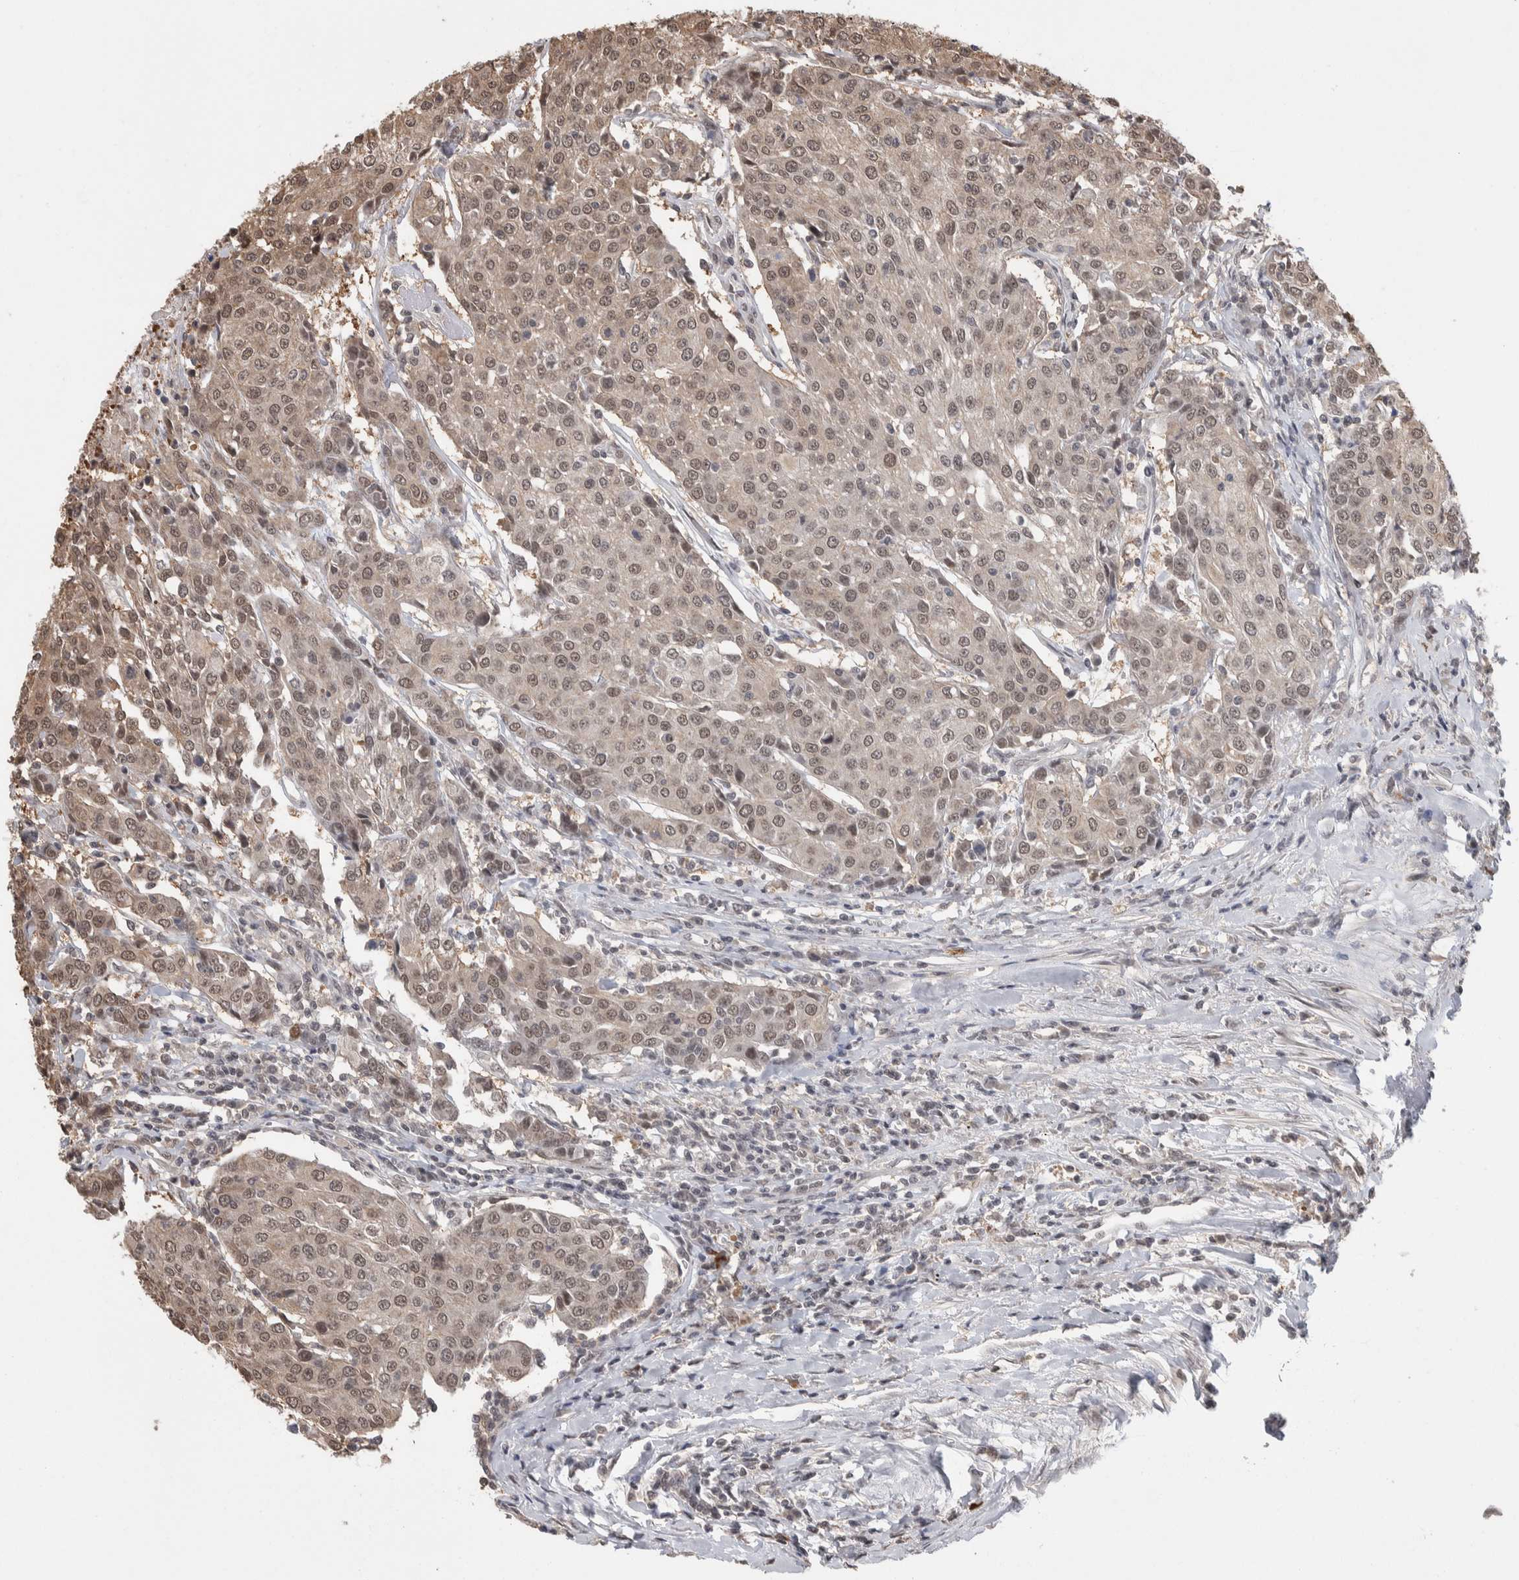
{"staining": {"intensity": "weak", "quantity": ">75%", "location": "cytoplasmic/membranous,nuclear"}, "tissue": "urothelial cancer", "cell_type": "Tumor cells", "image_type": "cancer", "snomed": [{"axis": "morphology", "description": "Urothelial carcinoma, High grade"}, {"axis": "topography", "description": "Urinary bladder"}], "caption": "Tumor cells show low levels of weak cytoplasmic/membranous and nuclear expression in about >75% of cells in urothelial cancer.", "gene": "ZNF592", "patient": {"sex": "female", "age": 85}}